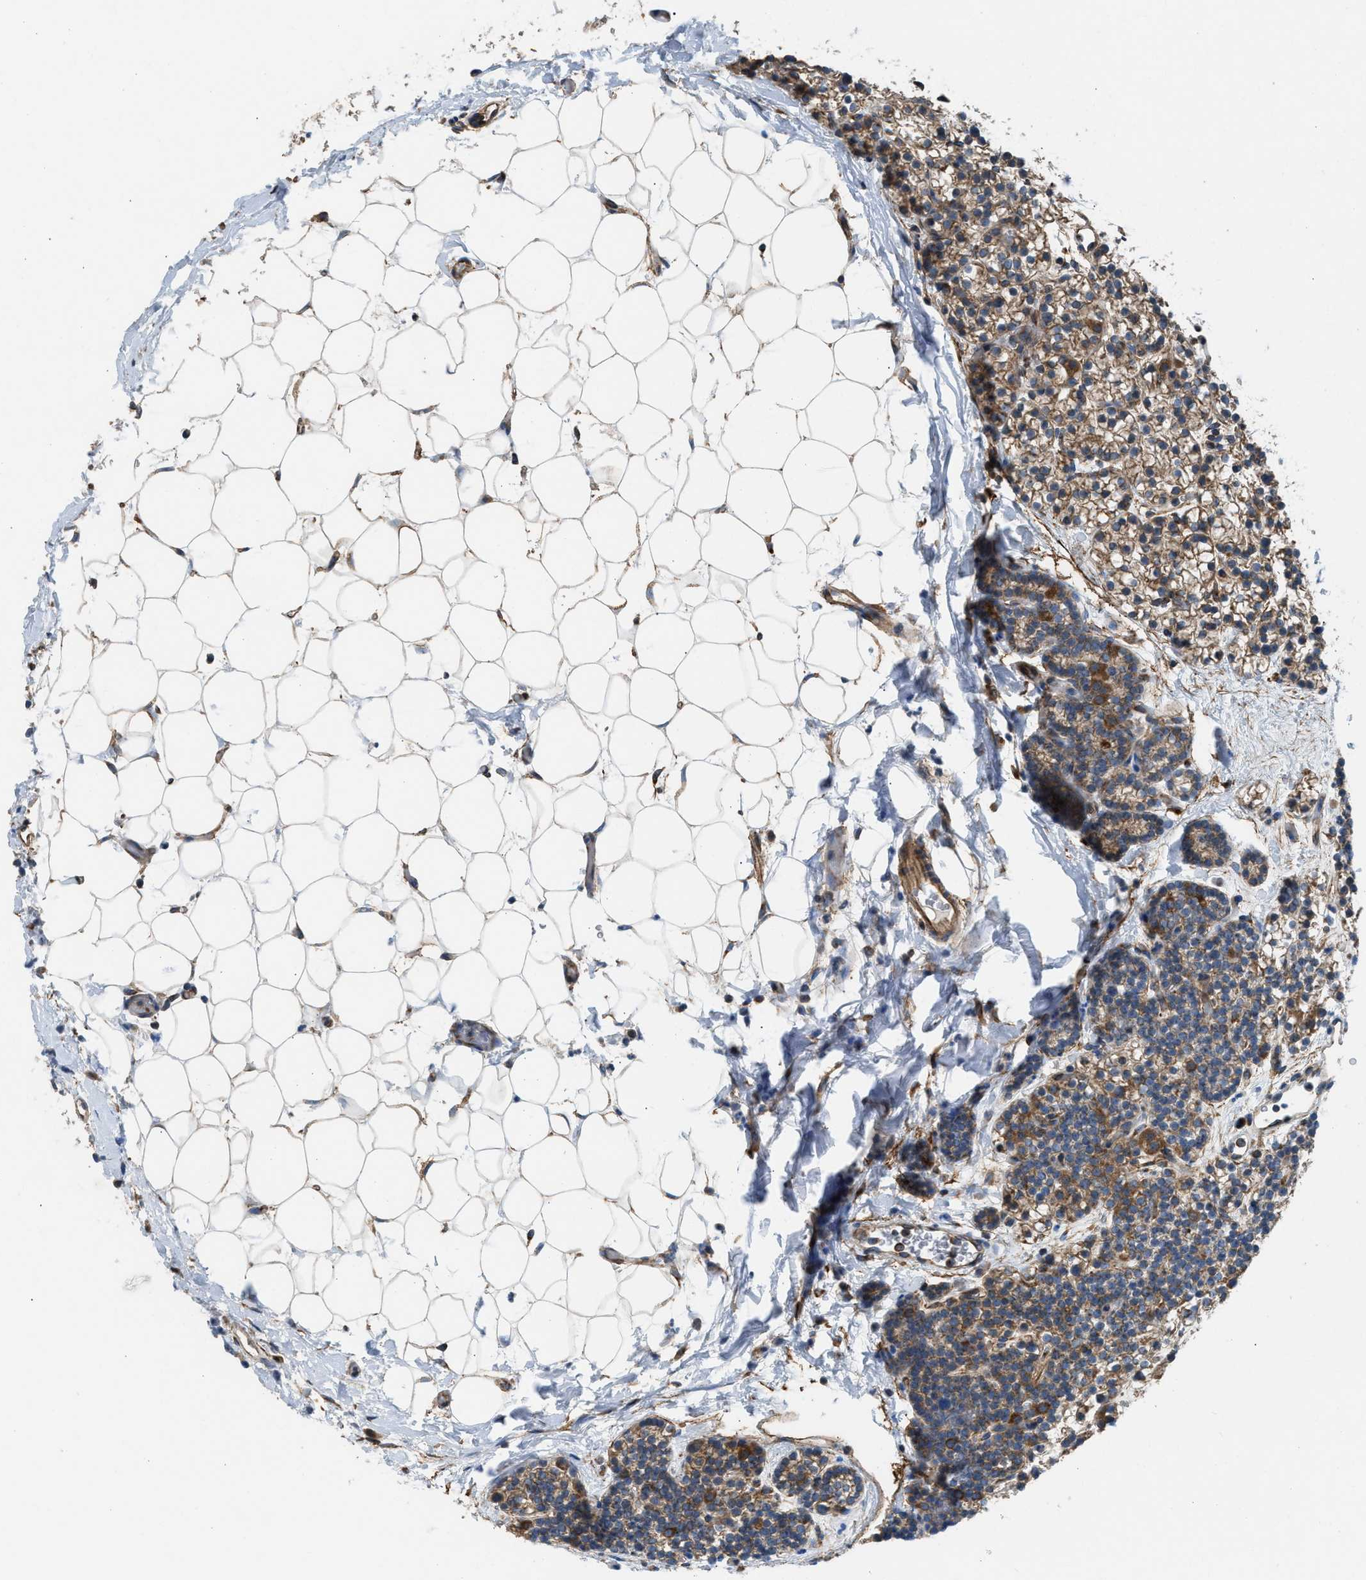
{"staining": {"intensity": "moderate", "quantity": ">75%", "location": "cytoplasmic/membranous"}, "tissue": "parathyroid gland", "cell_type": "Glandular cells", "image_type": "normal", "snomed": [{"axis": "morphology", "description": "Normal tissue, NOS"}, {"axis": "morphology", "description": "Adenoma, NOS"}, {"axis": "topography", "description": "Parathyroid gland"}], "caption": "Immunohistochemical staining of benign parathyroid gland demonstrates >75% levels of moderate cytoplasmic/membranous protein expression in about >75% of glandular cells.", "gene": "SLC10A3", "patient": {"sex": "female", "age": 54}}